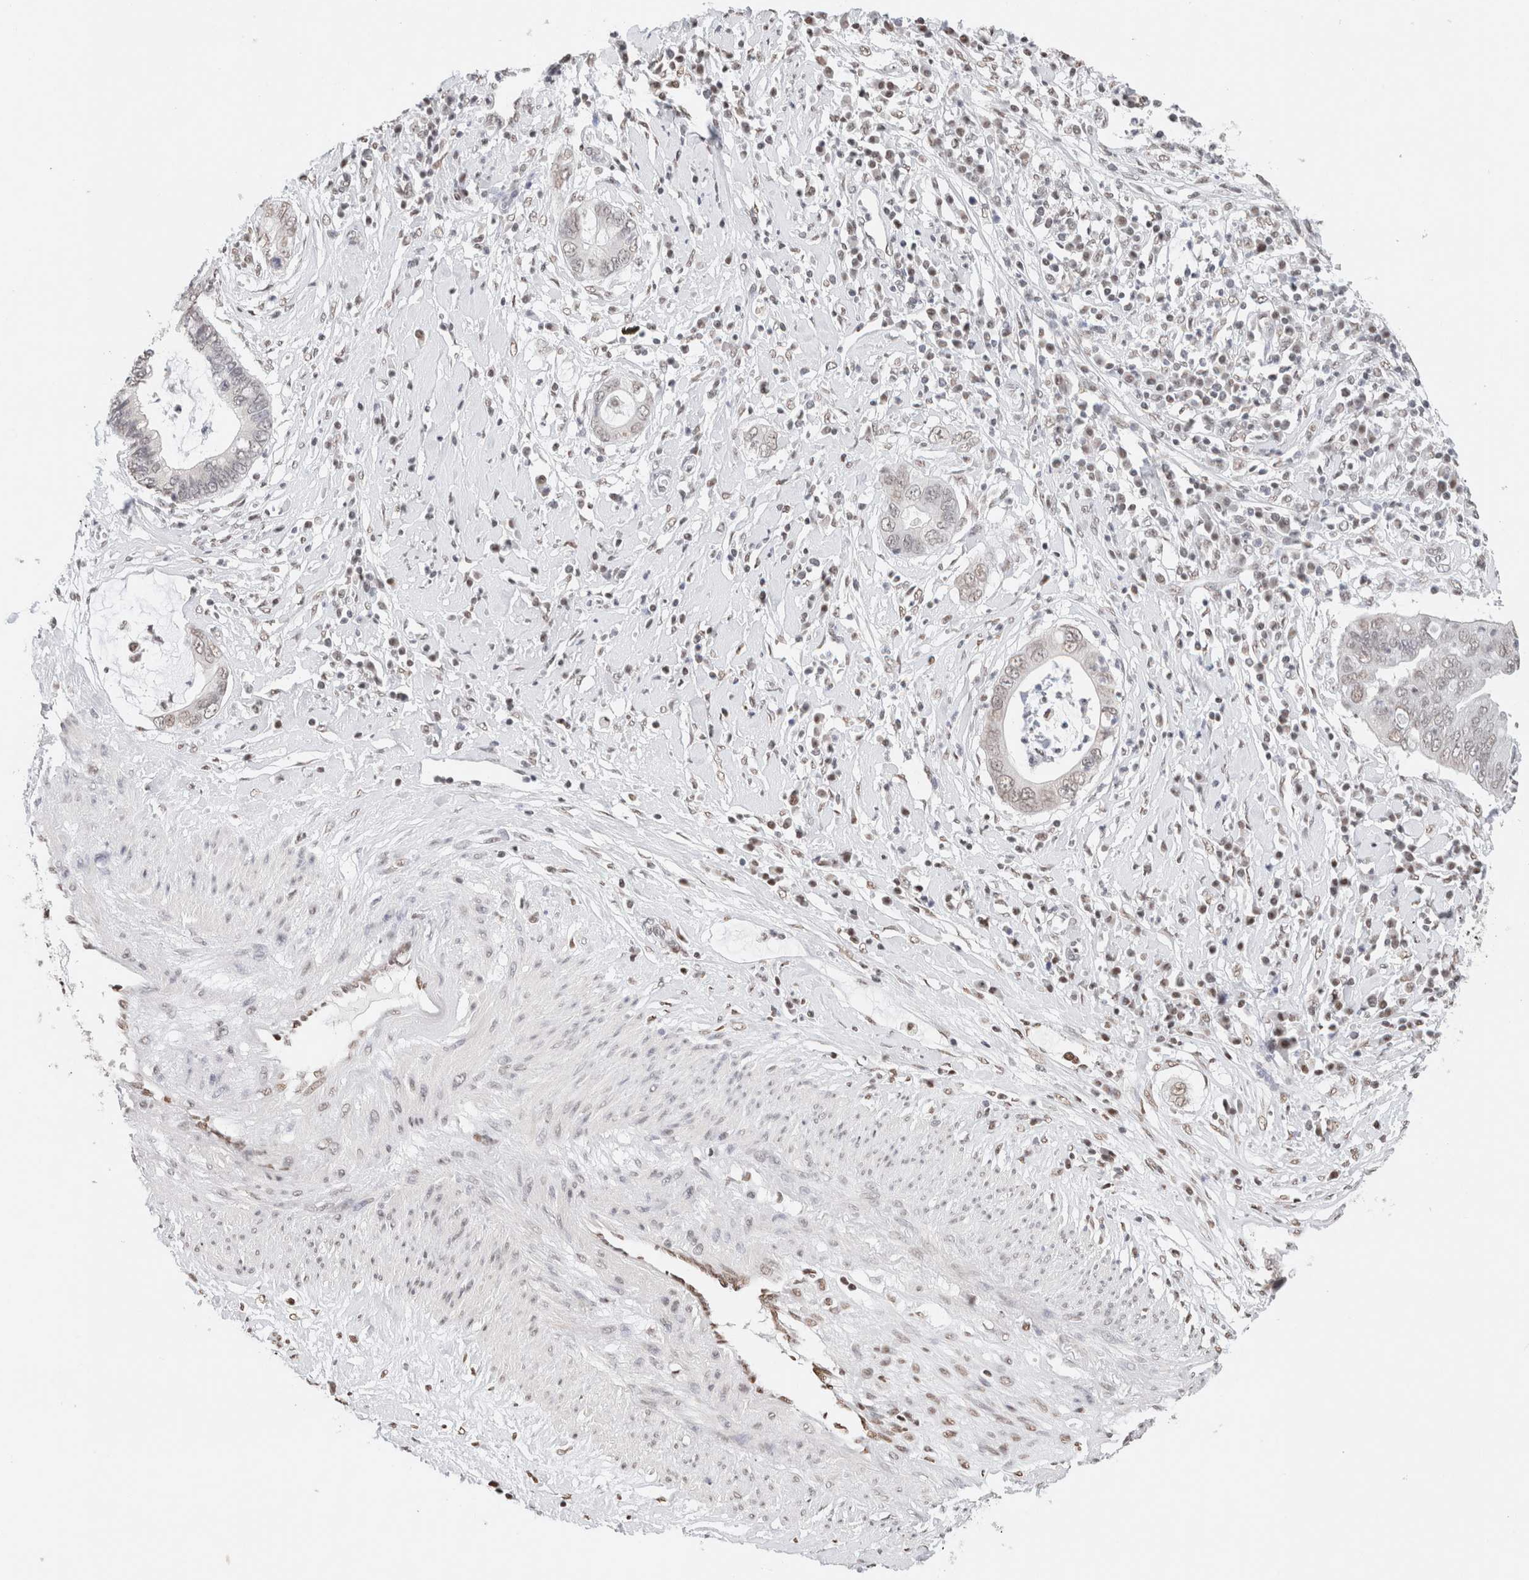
{"staining": {"intensity": "weak", "quantity": "25%-75%", "location": "nuclear"}, "tissue": "cervical cancer", "cell_type": "Tumor cells", "image_type": "cancer", "snomed": [{"axis": "morphology", "description": "Adenocarcinoma, NOS"}, {"axis": "topography", "description": "Cervix"}], "caption": "The immunohistochemical stain shows weak nuclear positivity in tumor cells of cervical cancer (adenocarcinoma) tissue.", "gene": "SUPT3H", "patient": {"sex": "female", "age": 44}}